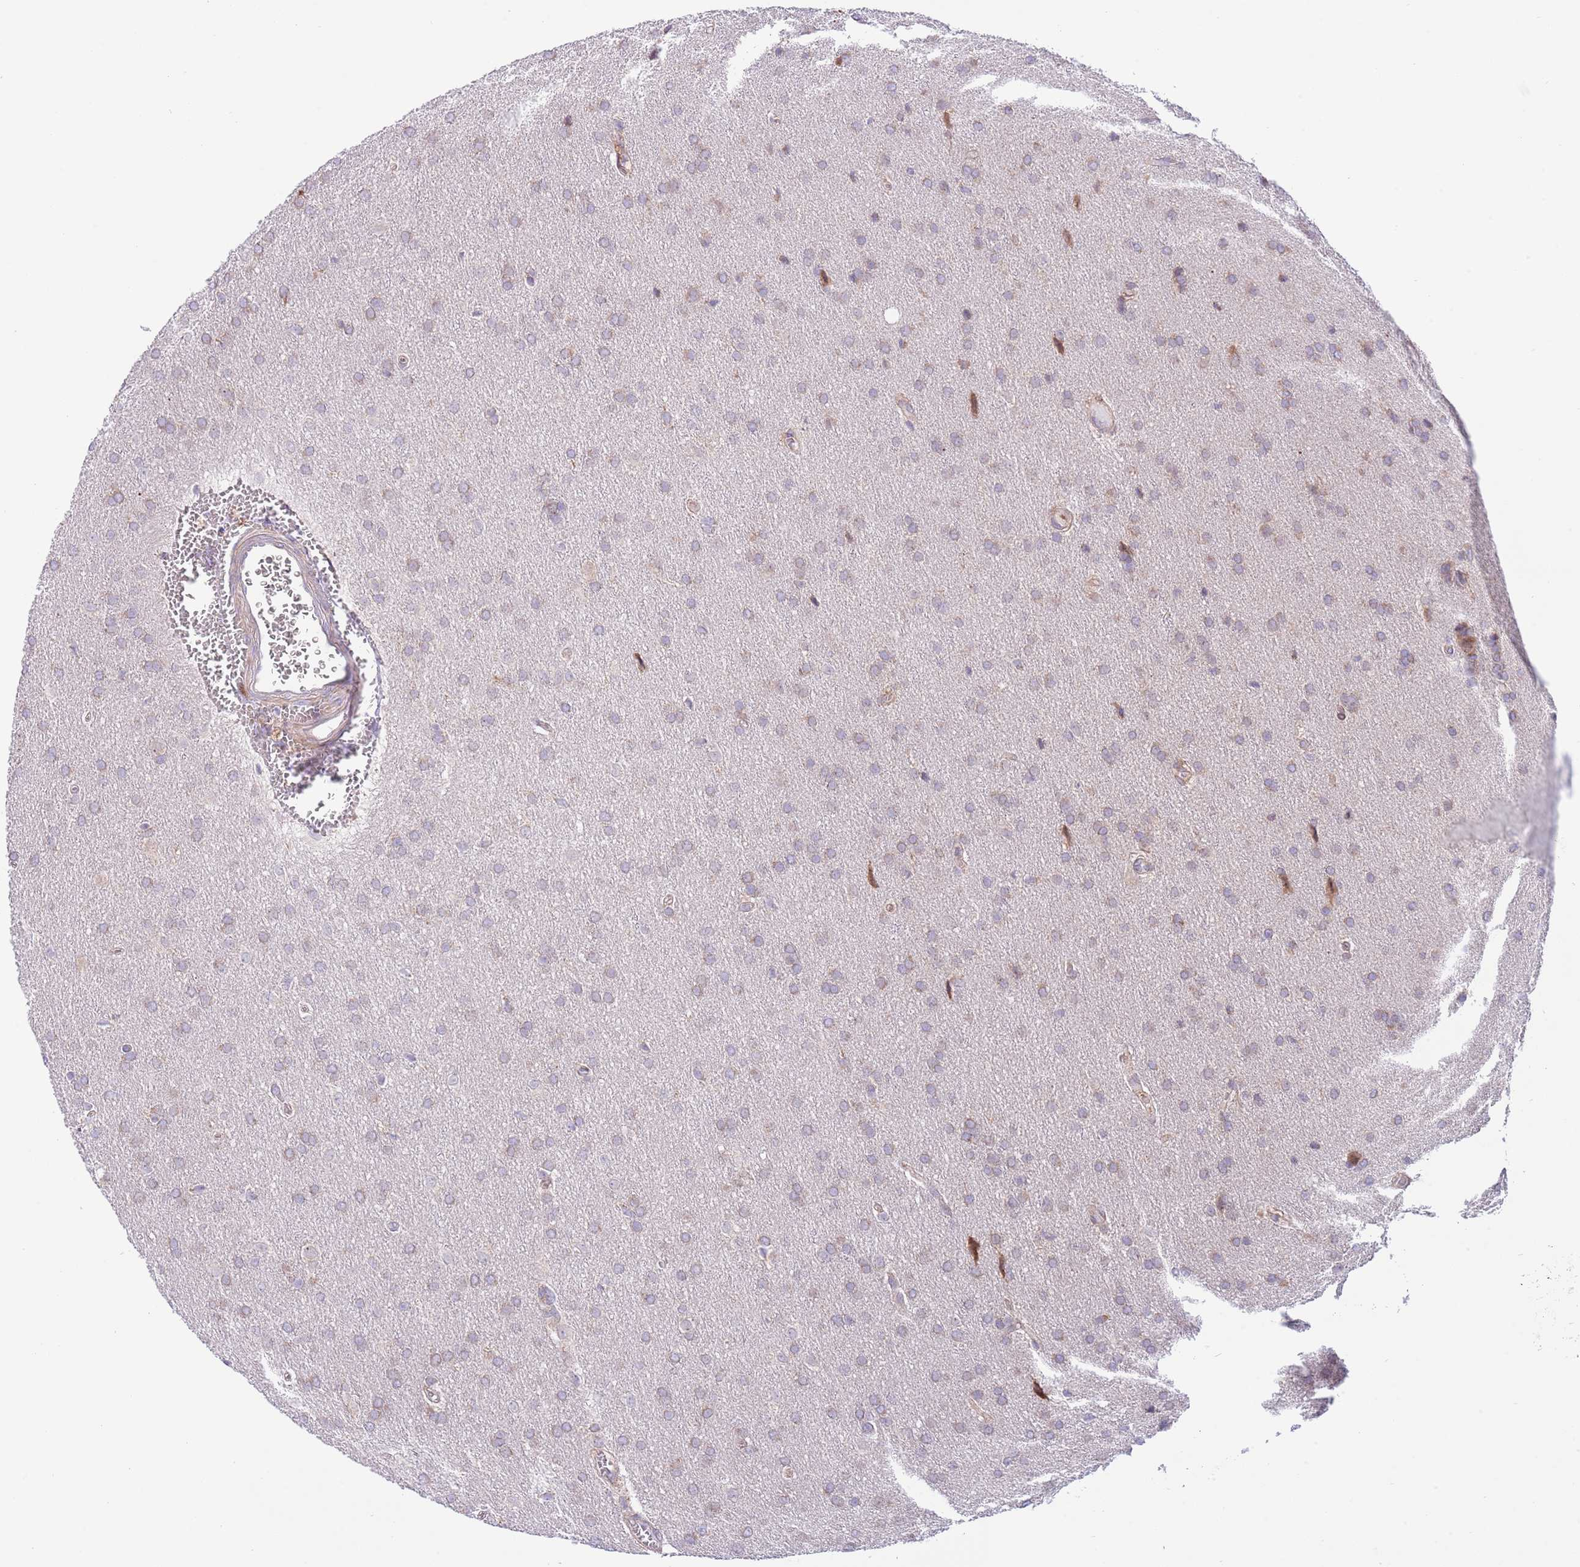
{"staining": {"intensity": "weak", "quantity": "25%-75%", "location": "cytoplasmic/membranous"}, "tissue": "glioma", "cell_type": "Tumor cells", "image_type": "cancer", "snomed": [{"axis": "morphology", "description": "Glioma, malignant, Low grade"}, {"axis": "topography", "description": "Brain"}], "caption": "Tumor cells display weak cytoplasmic/membranous positivity in approximately 25%-75% of cells in malignant low-grade glioma.", "gene": "DAND5", "patient": {"sex": "female", "age": 32}}